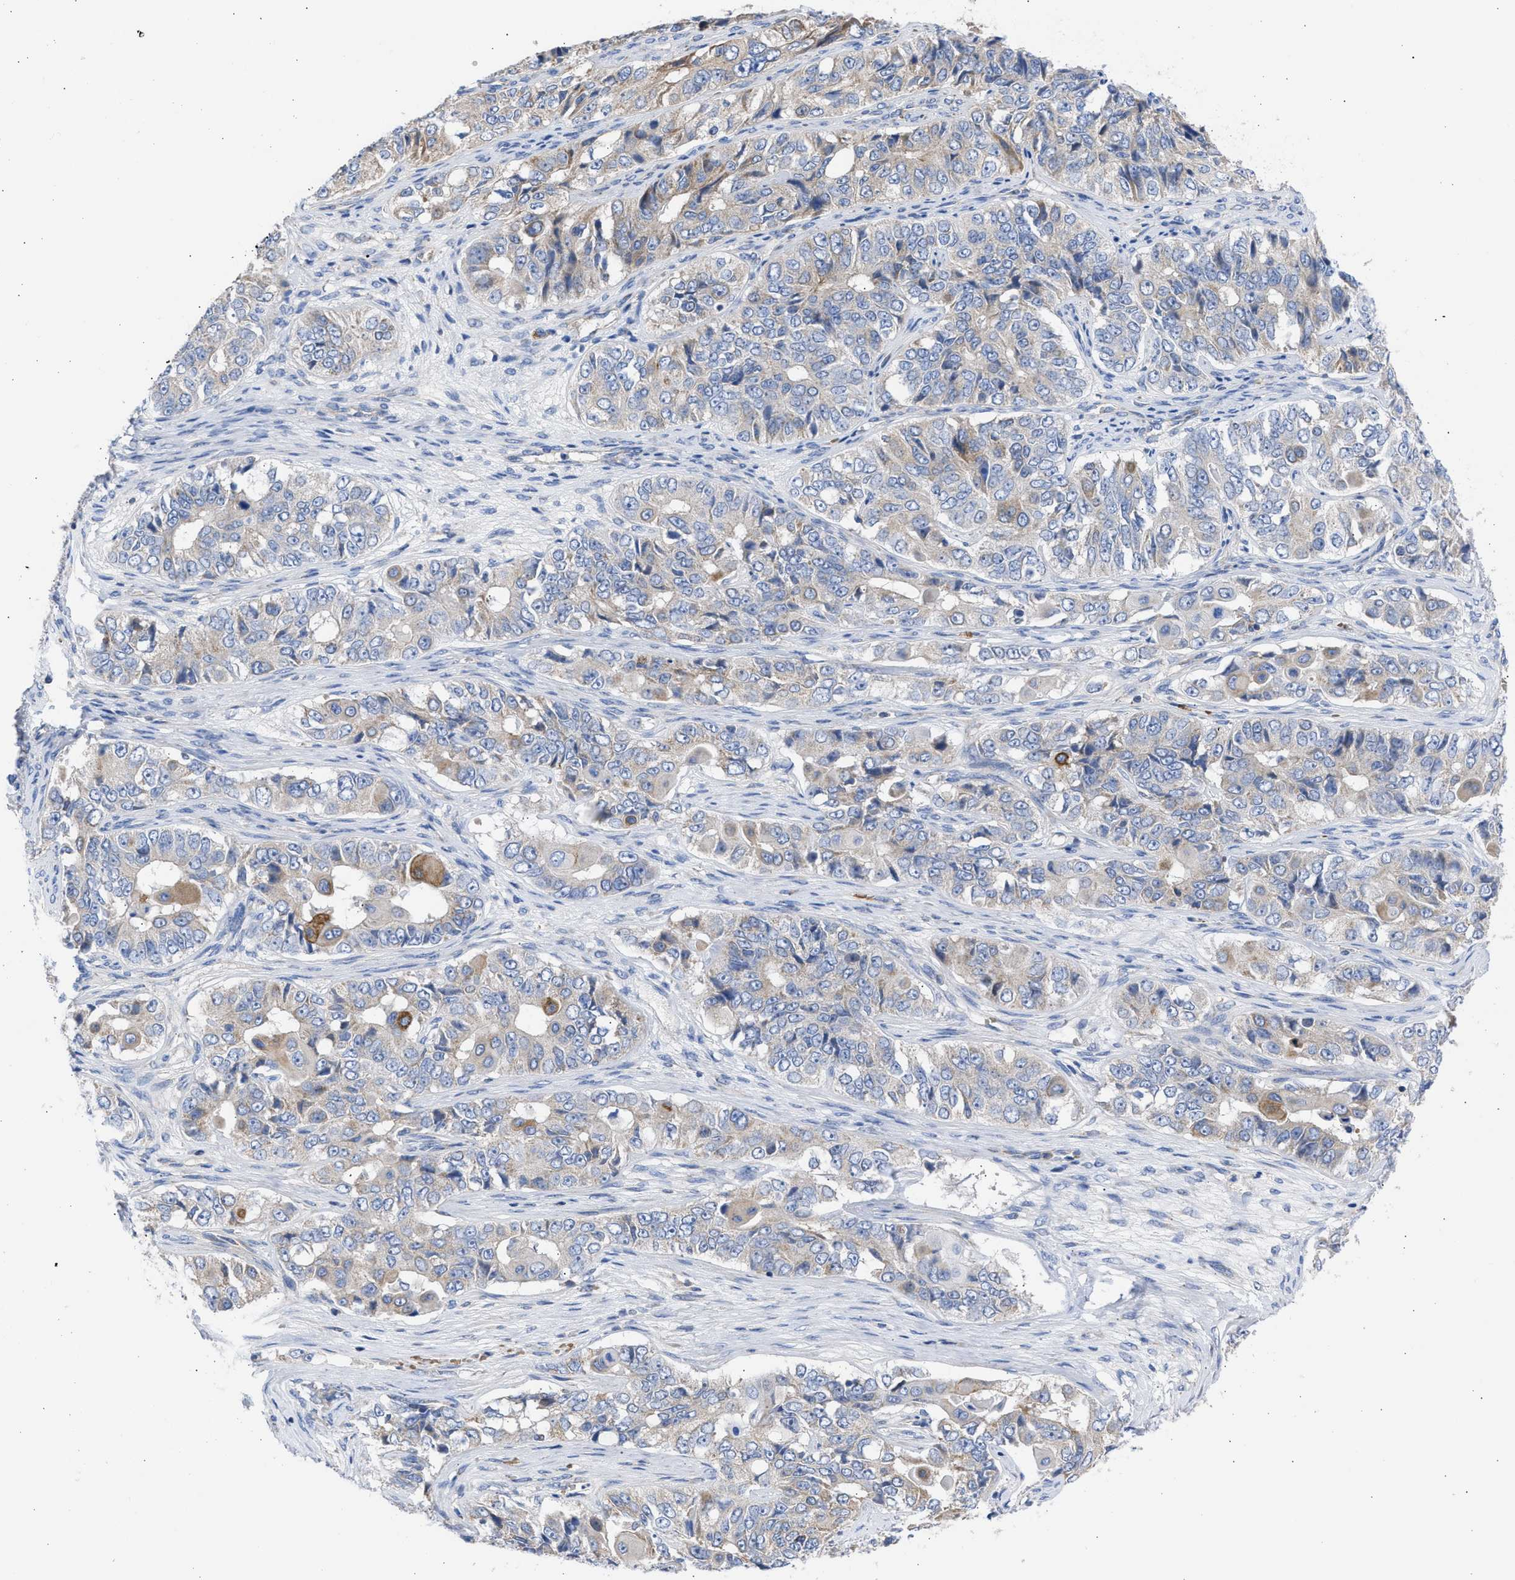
{"staining": {"intensity": "moderate", "quantity": "<25%", "location": "cytoplasmic/membranous"}, "tissue": "ovarian cancer", "cell_type": "Tumor cells", "image_type": "cancer", "snomed": [{"axis": "morphology", "description": "Carcinoma, endometroid"}, {"axis": "topography", "description": "Ovary"}], "caption": "Brown immunohistochemical staining in ovarian cancer shows moderate cytoplasmic/membranous expression in approximately <25% of tumor cells.", "gene": "BTG3", "patient": {"sex": "female", "age": 51}}